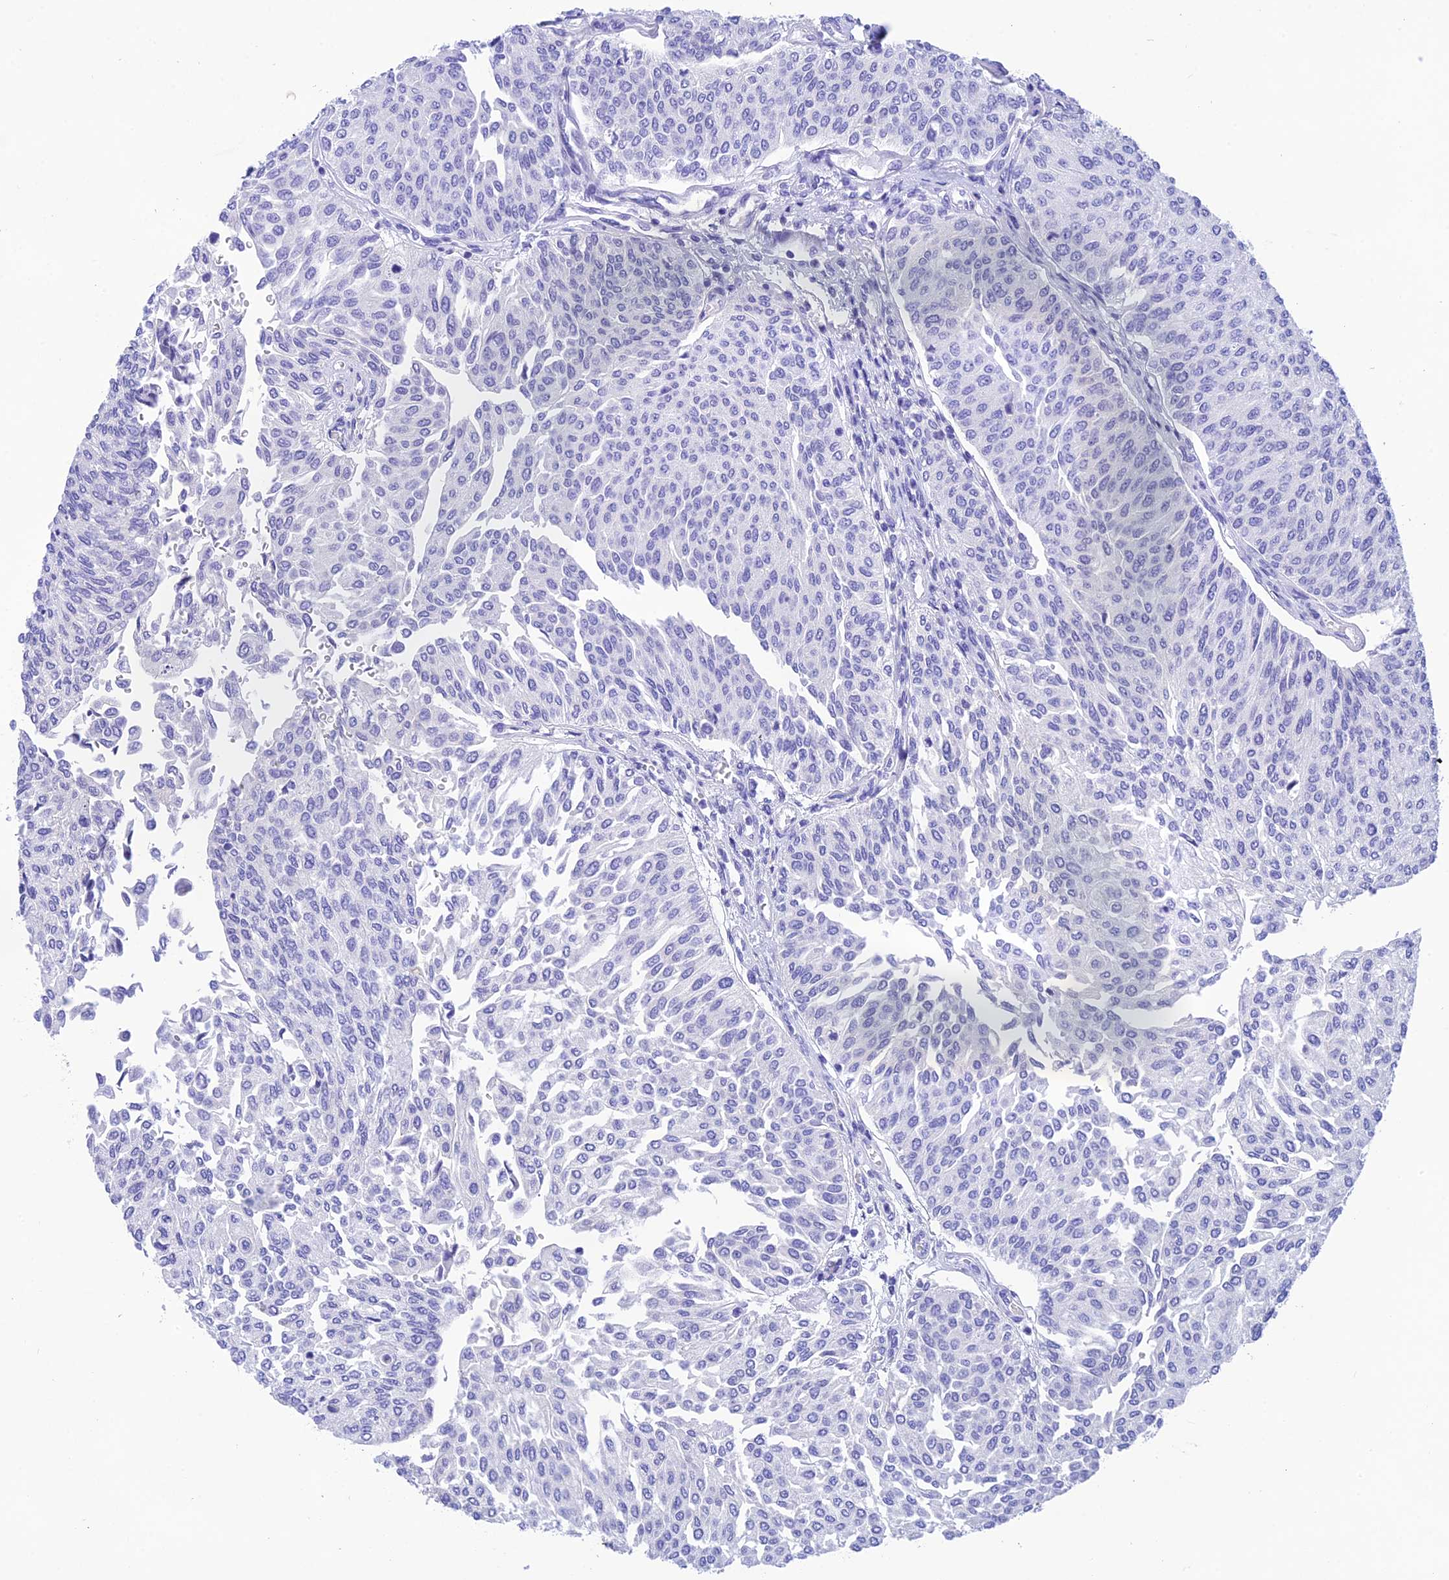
{"staining": {"intensity": "negative", "quantity": "none", "location": "none"}, "tissue": "urothelial cancer", "cell_type": "Tumor cells", "image_type": "cancer", "snomed": [{"axis": "morphology", "description": "Urothelial carcinoma, High grade"}, {"axis": "topography", "description": "Urinary bladder"}], "caption": "A high-resolution photomicrograph shows immunohistochemistry (IHC) staining of urothelial cancer, which reveals no significant expression in tumor cells. (DAB immunohistochemistry with hematoxylin counter stain).", "gene": "KDELR3", "patient": {"sex": "female", "age": 79}}